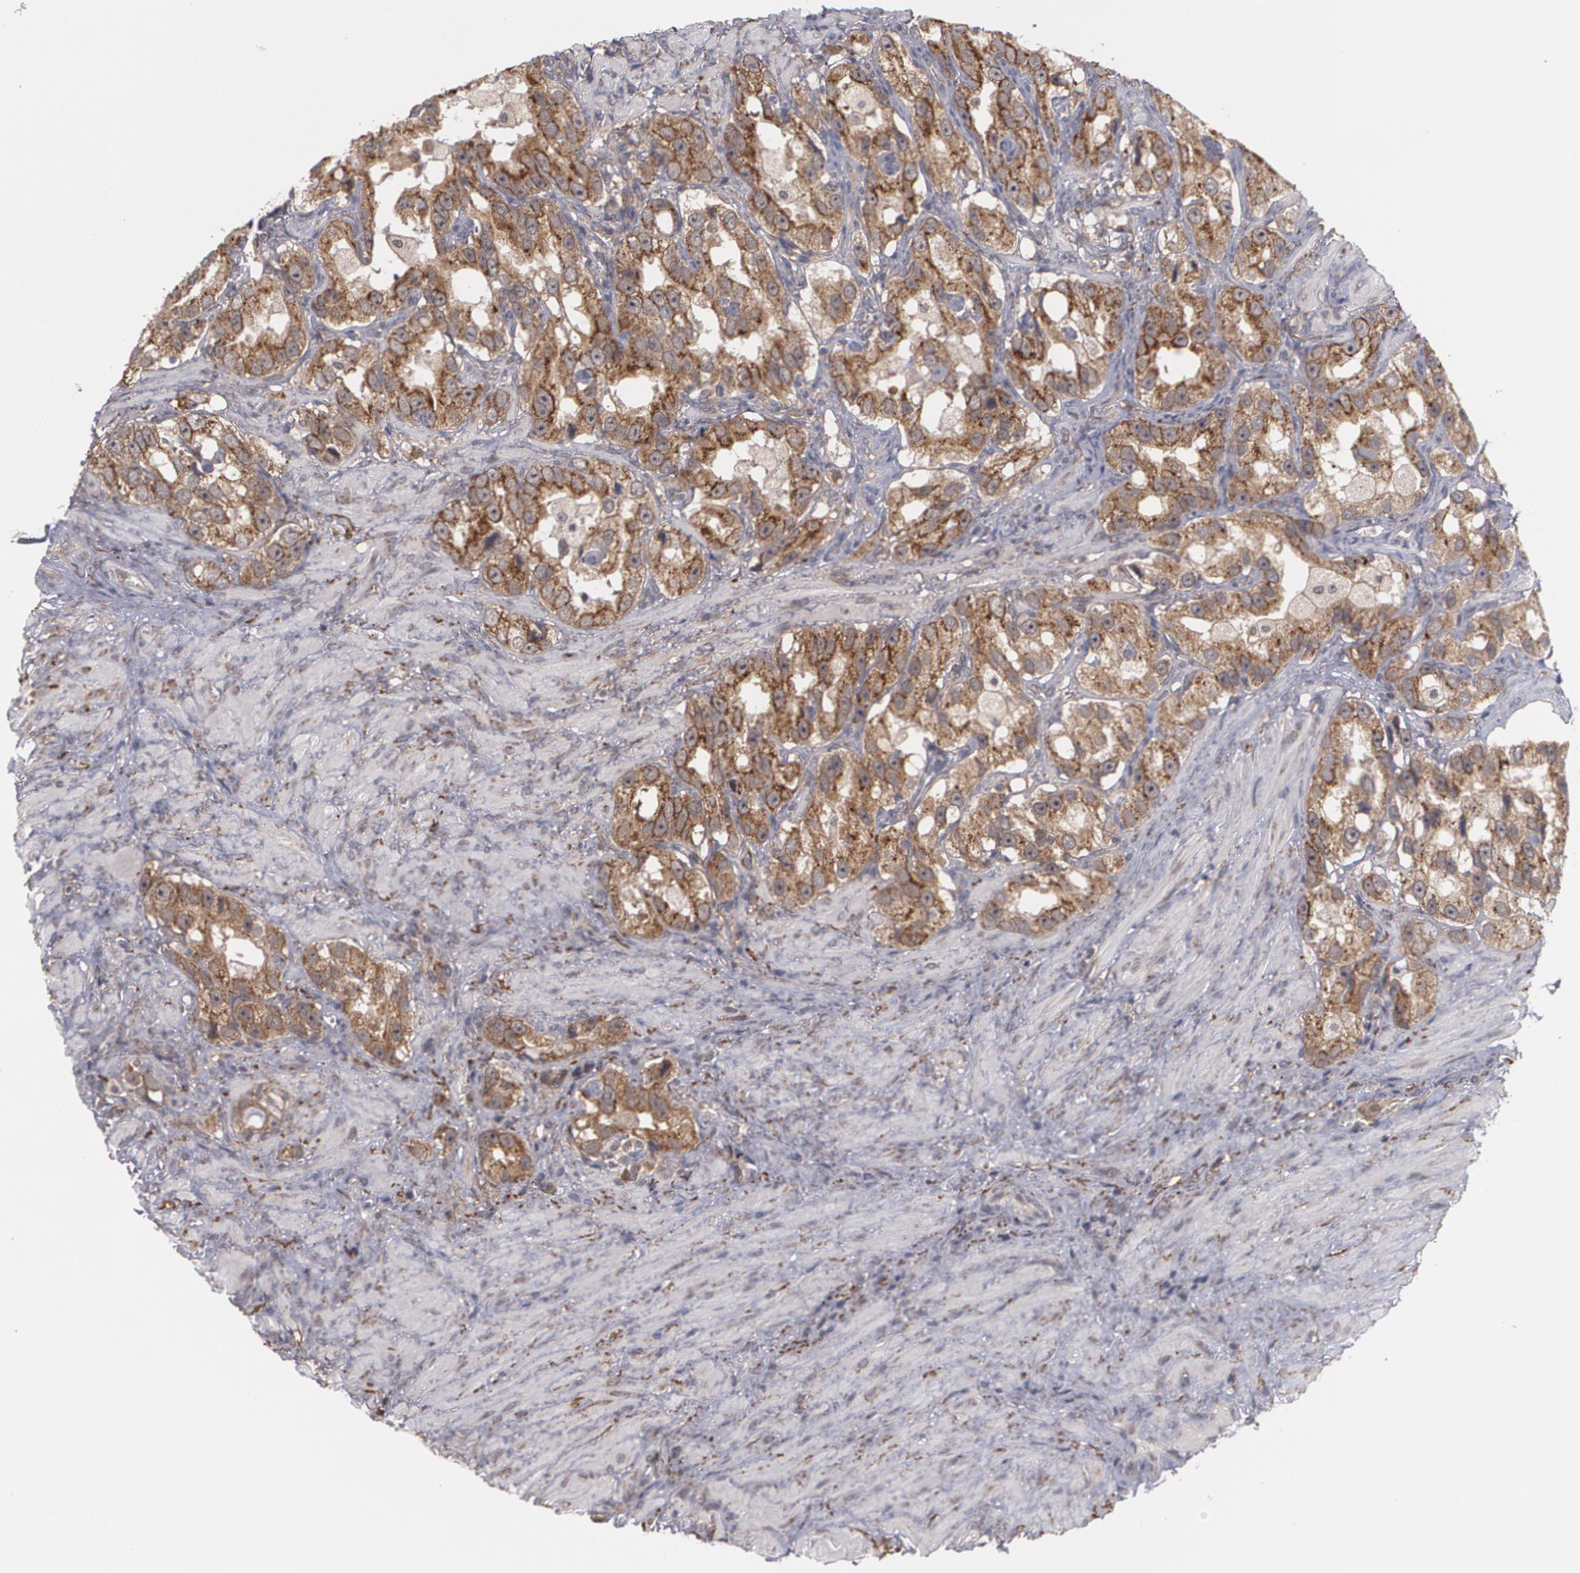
{"staining": {"intensity": "moderate", "quantity": ">75%", "location": "cytoplasmic/membranous"}, "tissue": "prostate cancer", "cell_type": "Tumor cells", "image_type": "cancer", "snomed": [{"axis": "morphology", "description": "Adenocarcinoma, High grade"}, {"axis": "topography", "description": "Prostate"}], "caption": "A brown stain shows moderate cytoplasmic/membranous positivity of a protein in prostate adenocarcinoma (high-grade) tumor cells.", "gene": "BMP6", "patient": {"sex": "male", "age": 63}}